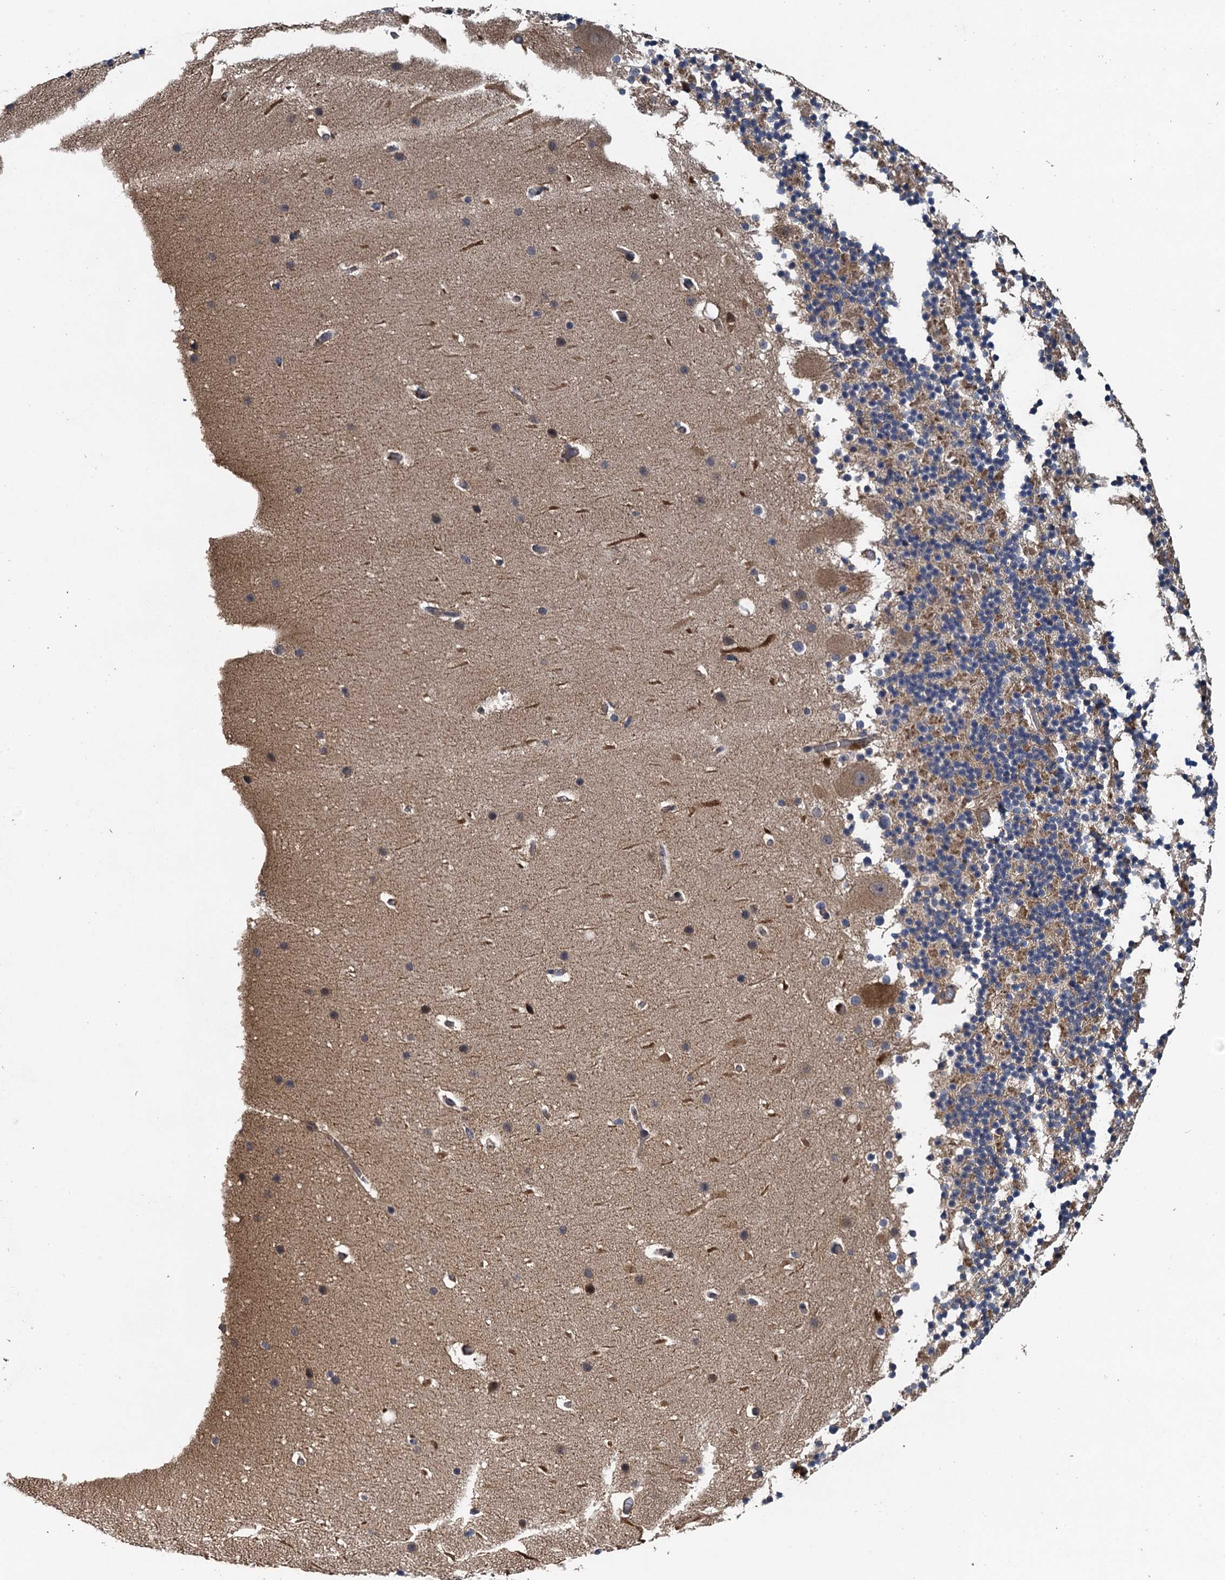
{"staining": {"intensity": "moderate", "quantity": "<25%", "location": "cytoplasmic/membranous"}, "tissue": "cerebellum", "cell_type": "Cells in granular layer", "image_type": "normal", "snomed": [{"axis": "morphology", "description": "Normal tissue, NOS"}, {"axis": "topography", "description": "Cerebellum"}], "caption": "Immunohistochemical staining of unremarkable human cerebellum exhibits <25% levels of moderate cytoplasmic/membranous protein positivity in about <25% of cells in granular layer.", "gene": "MEAK7", "patient": {"sex": "male", "age": 57}}